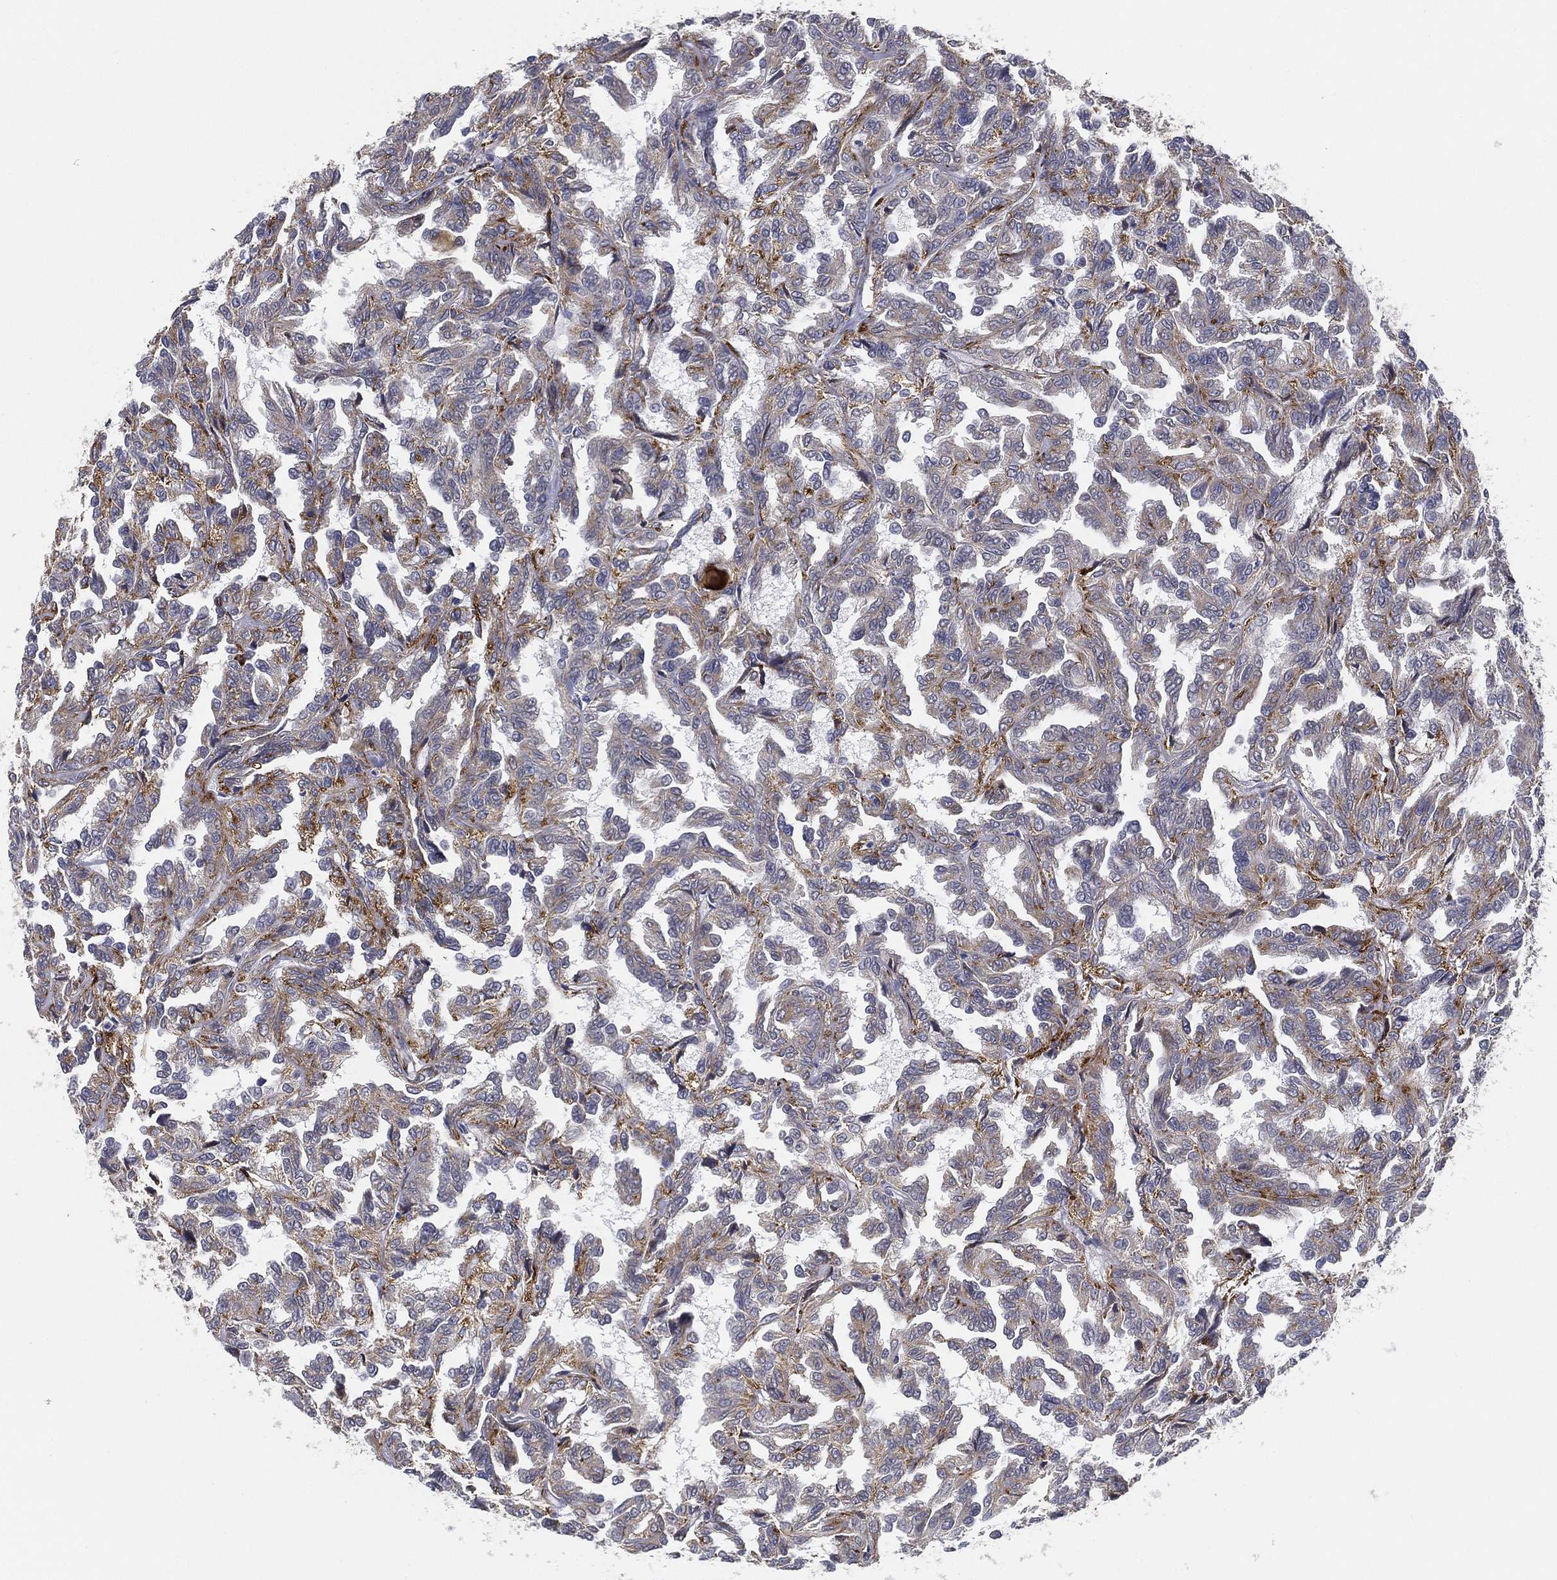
{"staining": {"intensity": "weak", "quantity": "25%-75%", "location": "cytoplasmic/membranous"}, "tissue": "renal cancer", "cell_type": "Tumor cells", "image_type": "cancer", "snomed": [{"axis": "morphology", "description": "Adenocarcinoma, NOS"}, {"axis": "topography", "description": "Kidney"}], "caption": "This image reveals immunohistochemistry (IHC) staining of human adenocarcinoma (renal), with low weak cytoplasmic/membranous staining in about 25%-75% of tumor cells.", "gene": "LRRC56", "patient": {"sex": "male", "age": 79}}